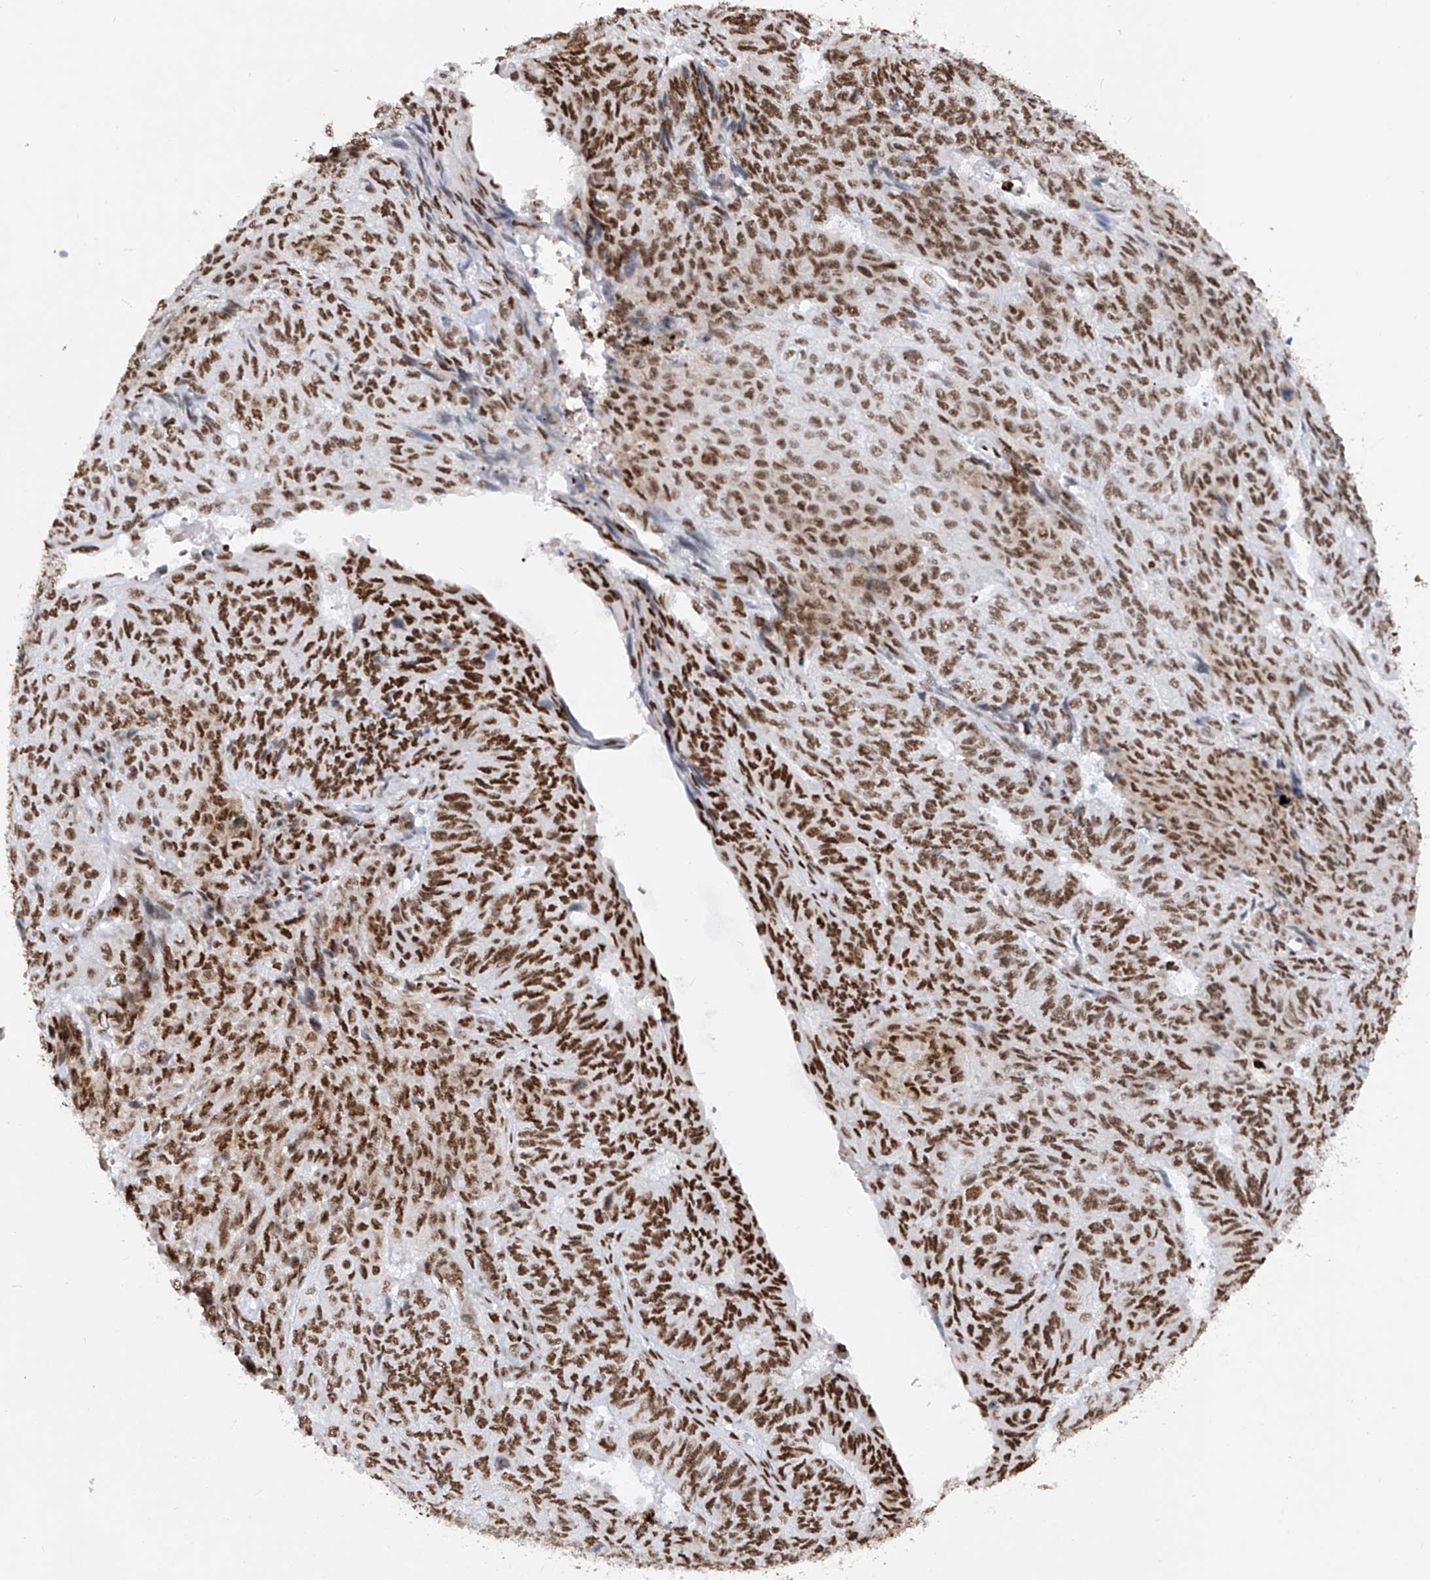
{"staining": {"intensity": "strong", "quantity": ">75%", "location": "nuclear"}, "tissue": "endometrial cancer", "cell_type": "Tumor cells", "image_type": "cancer", "snomed": [{"axis": "morphology", "description": "Adenocarcinoma, NOS"}, {"axis": "topography", "description": "Endometrium"}], "caption": "There is high levels of strong nuclear expression in tumor cells of adenocarcinoma (endometrial), as demonstrated by immunohistochemical staining (brown color).", "gene": "SRSF6", "patient": {"sex": "female", "age": 32}}